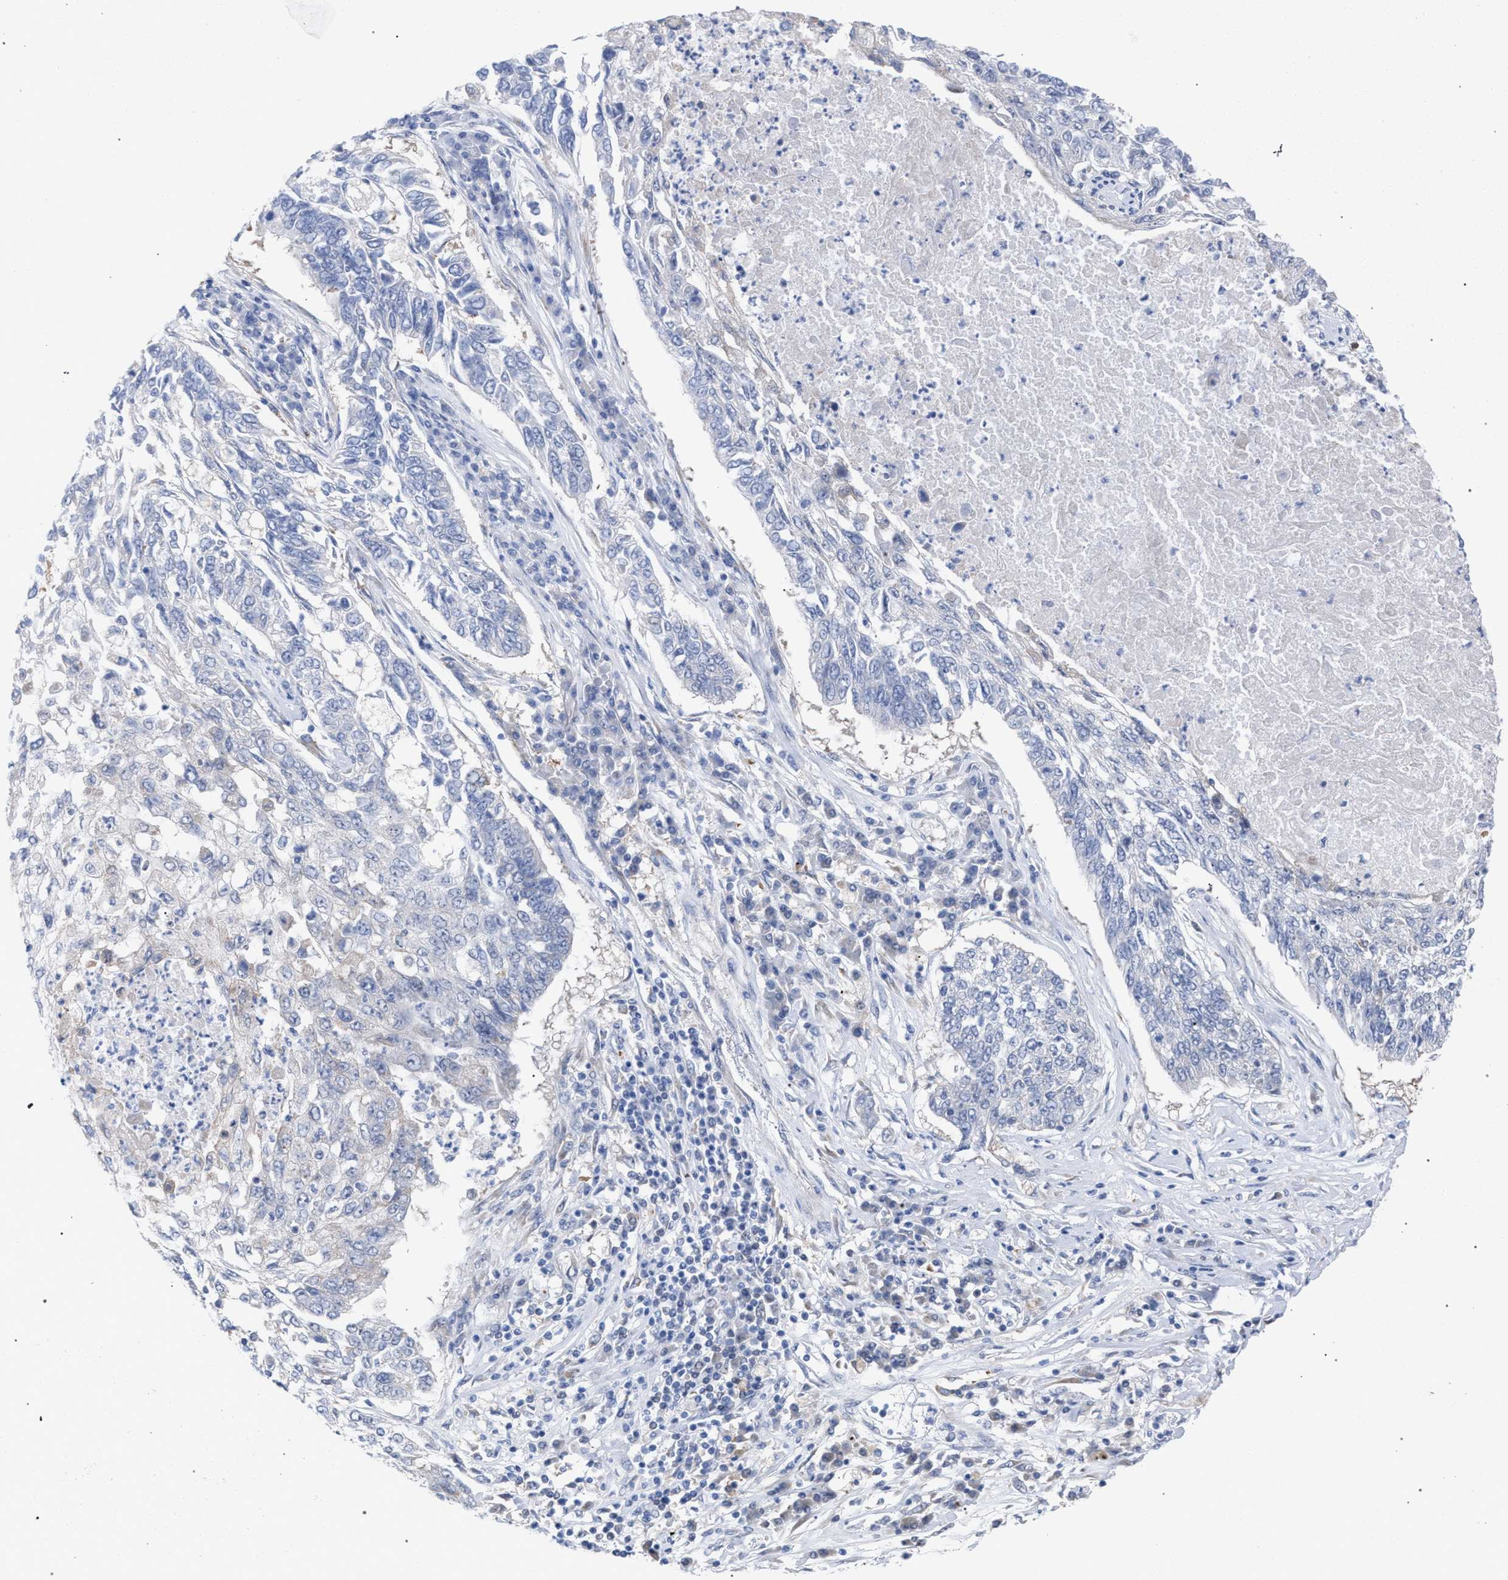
{"staining": {"intensity": "negative", "quantity": "none", "location": "none"}, "tissue": "lung cancer", "cell_type": "Tumor cells", "image_type": "cancer", "snomed": [{"axis": "morphology", "description": "Normal tissue, NOS"}, {"axis": "morphology", "description": "Squamous cell carcinoma, NOS"}, {"axis": "topography", "description": "Cartilage tissue"}, {"axis": "topography", "description": "Bronchus"}, {"axis": "topography", "description": "Lung"}], "caption": "Human lung cancer stained for a protein using IHC reveals no expression in tumor cells.", "gene": "FHOD3", "patient": {"sex": "female", "age": 49}}